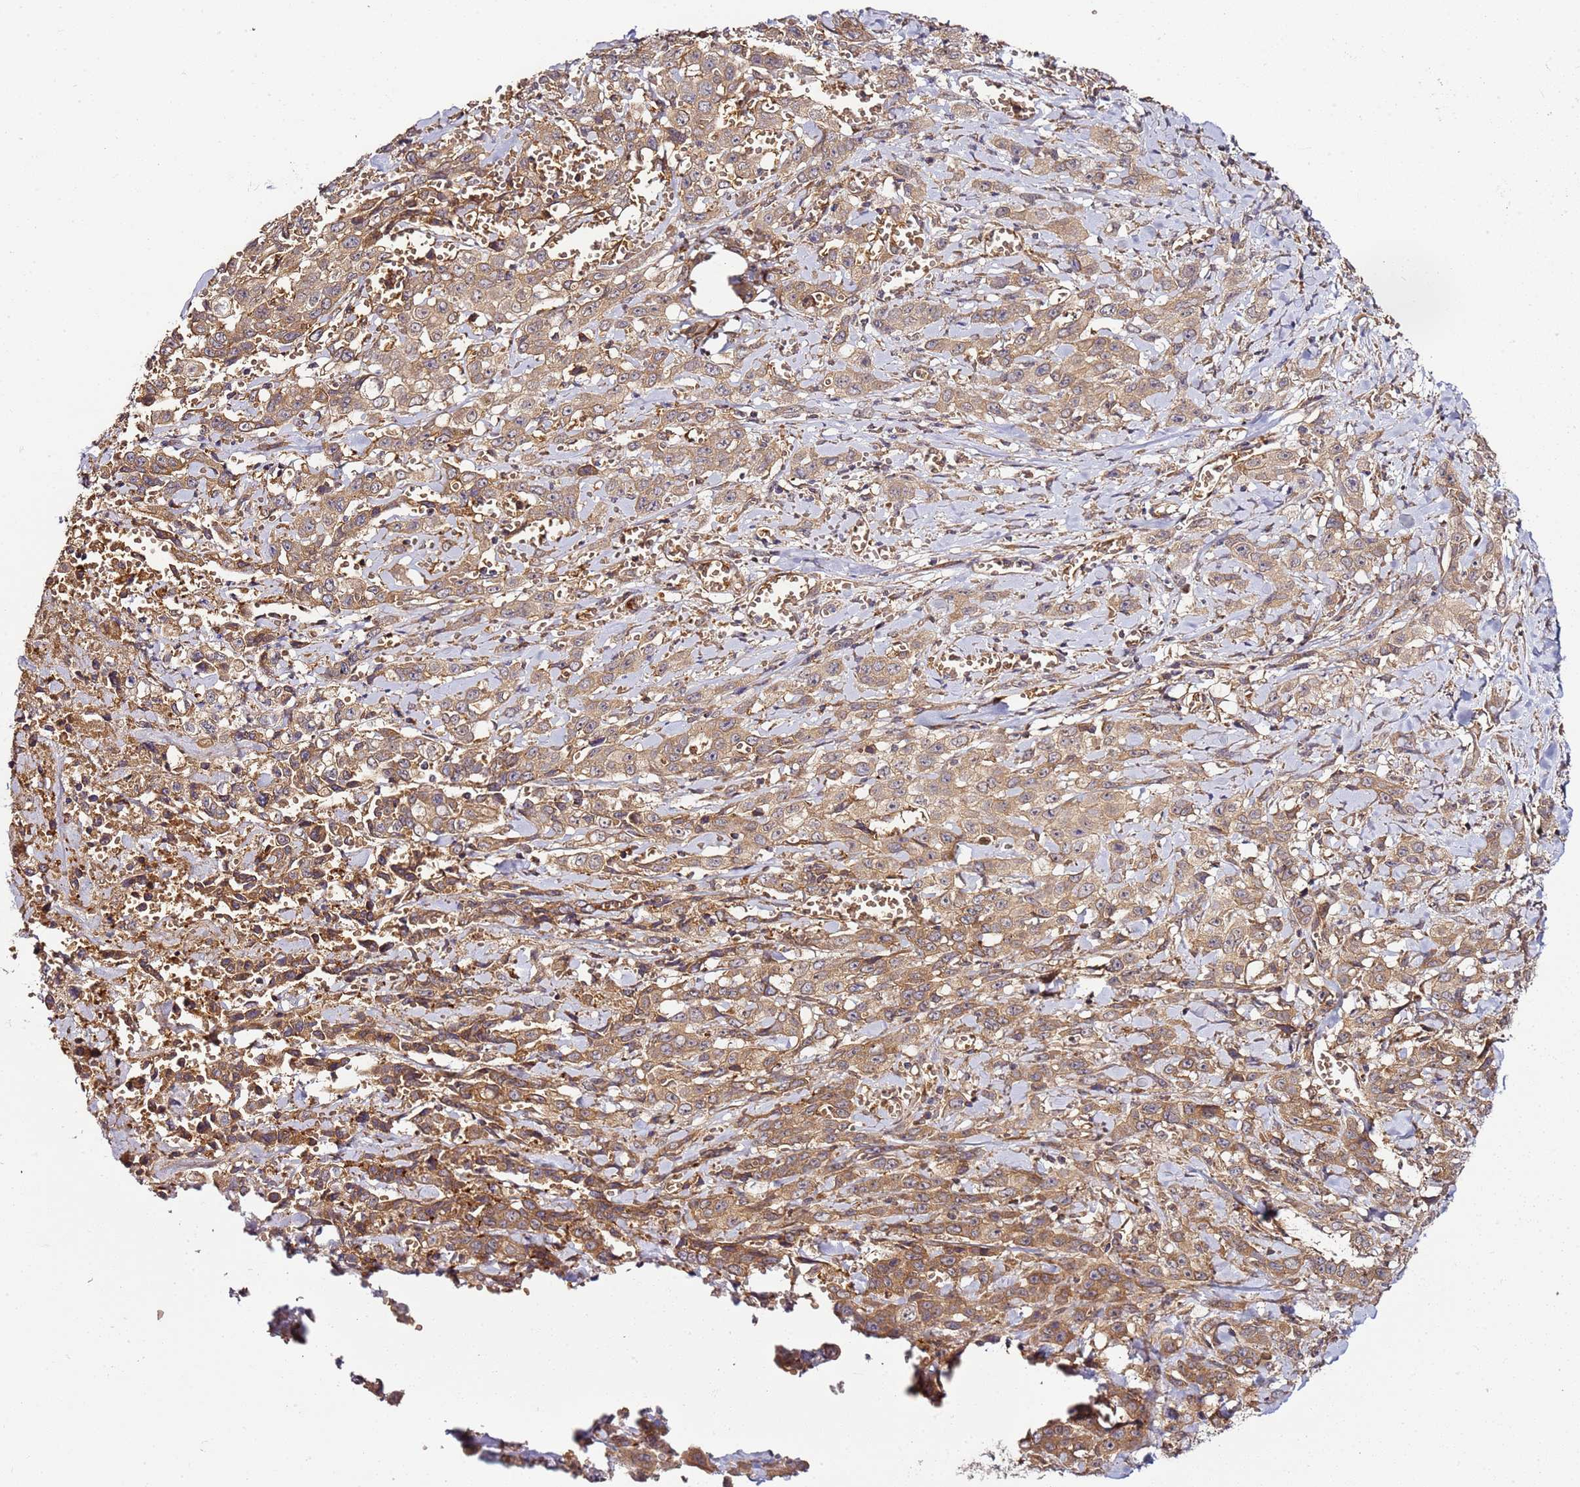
{"staining": {"intensity": "moderate", "quantity": ">75%", "location": "cytoplasmic/membranous"}, "tissue": "stomach cancer", "cell_type": "Tumor cells", "image_type": "cancer", "snomed": [{"axis": "morphology", "description": "Adenocarcinoma, NOS"}, {"axis": "topography", "description": "Stomach, upper"}], "caption": "Immunohistochemistry (IHC) histopathology image of neoplastic tissue: adenocarcinoma (stomach) stained using immunohistochemistry exhibits medium levels of moderate protein expression localized specifically in the cytoplasmic/membranous of tumor cells, appearing as a cytoplasmic/membranous brown color.", "gene": "TM2D2", "patient": {"sex": "male", "age": 62}}